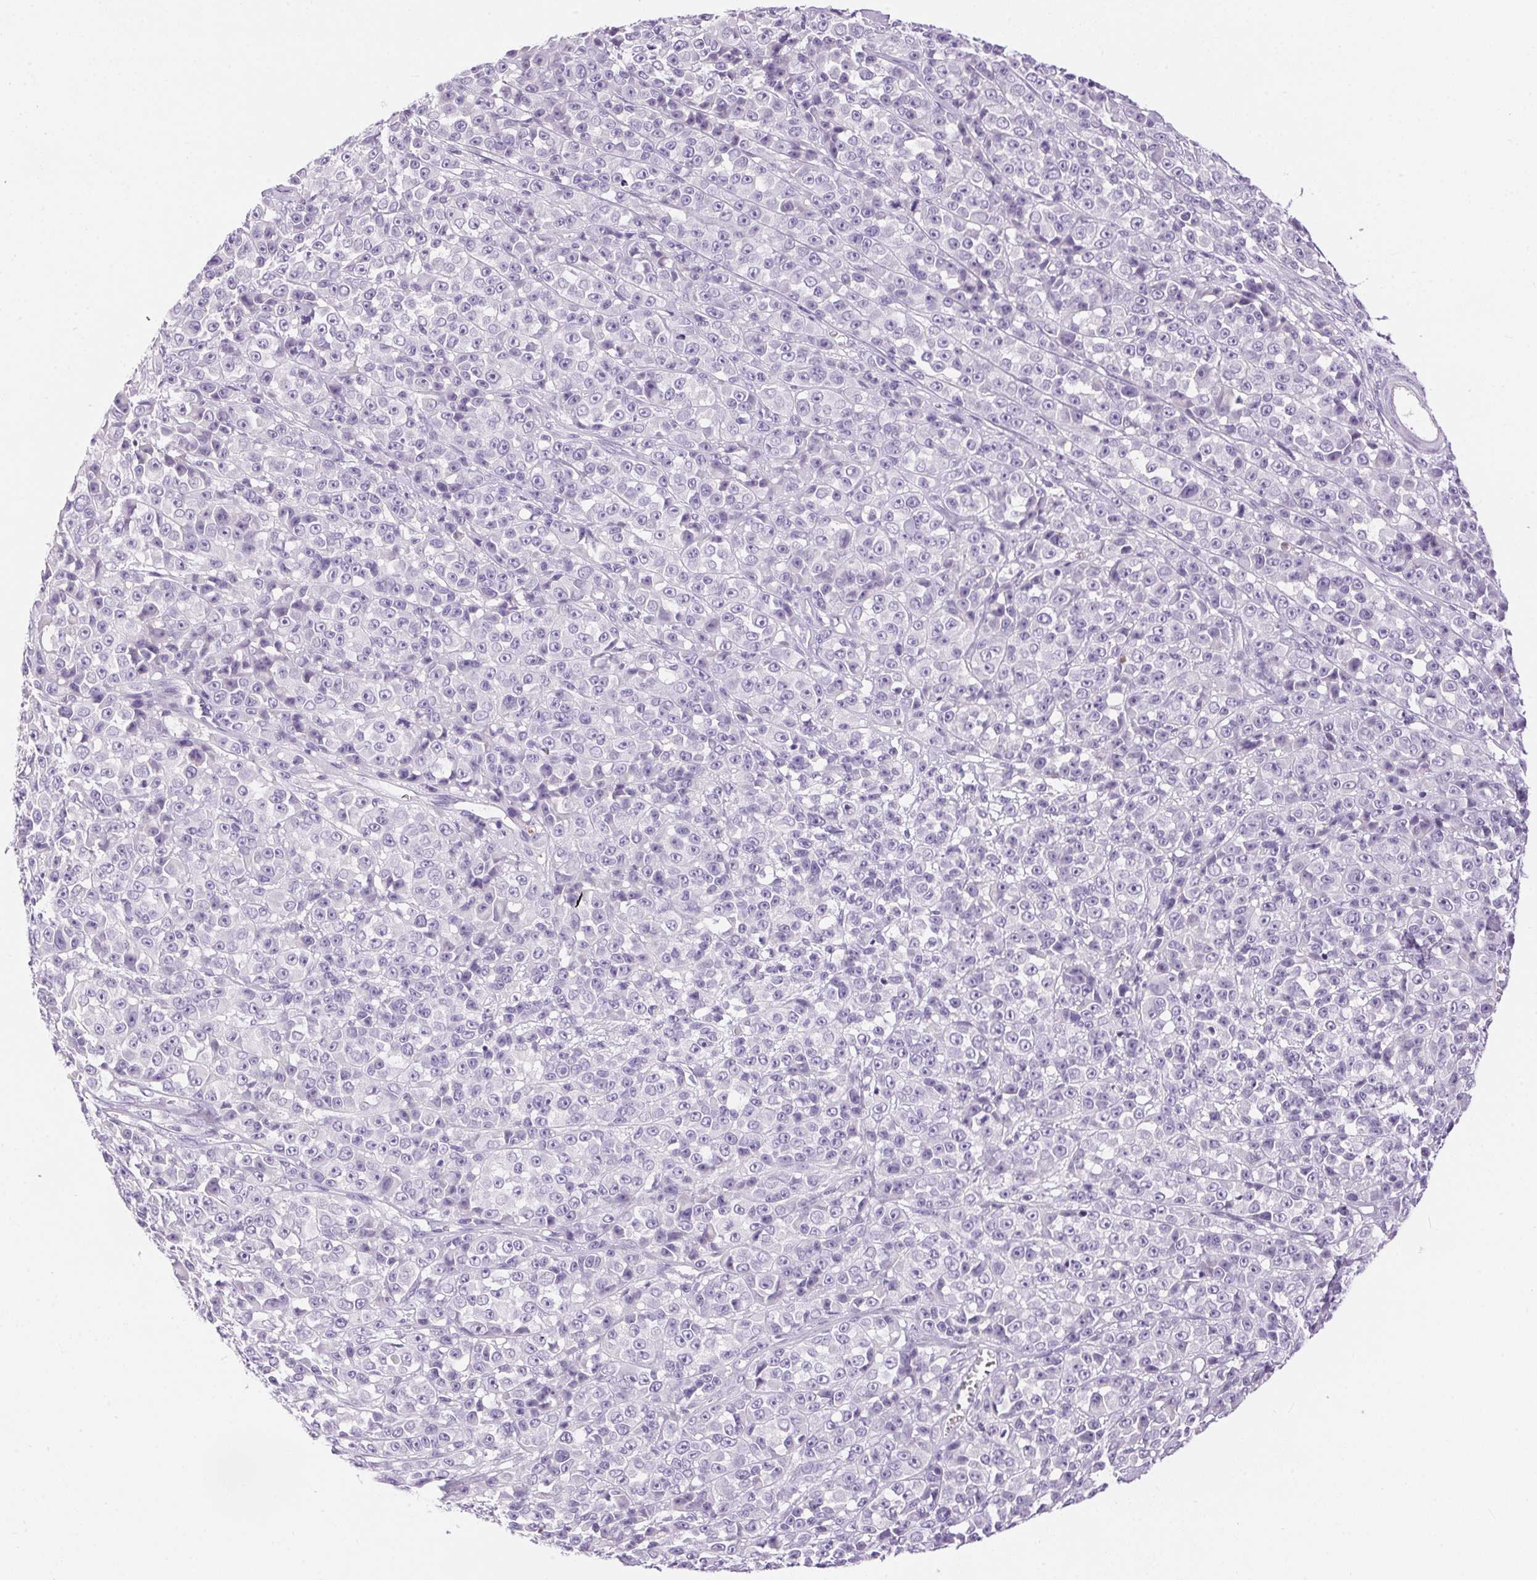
{"staining": {"intensity": "negative", "quantity": "none", "location": "none"}, "tissue": "melanoma", "cell_type": "Tumor cells", "image_type": "cancer", "snomed": [{"axis": "morphology", "description": "Malignant melanoma, NOS"}, {"axis": "topography", "description": "Skin"}, {"axis": "topography", "description": "Skin of back"}], "caption": "This is an immunohistochemistry image of human melanoma. There is no positivity in tumor cells.", "gene": "PNLIPRP3", "patient": {"sex": "male", "age": 91}}